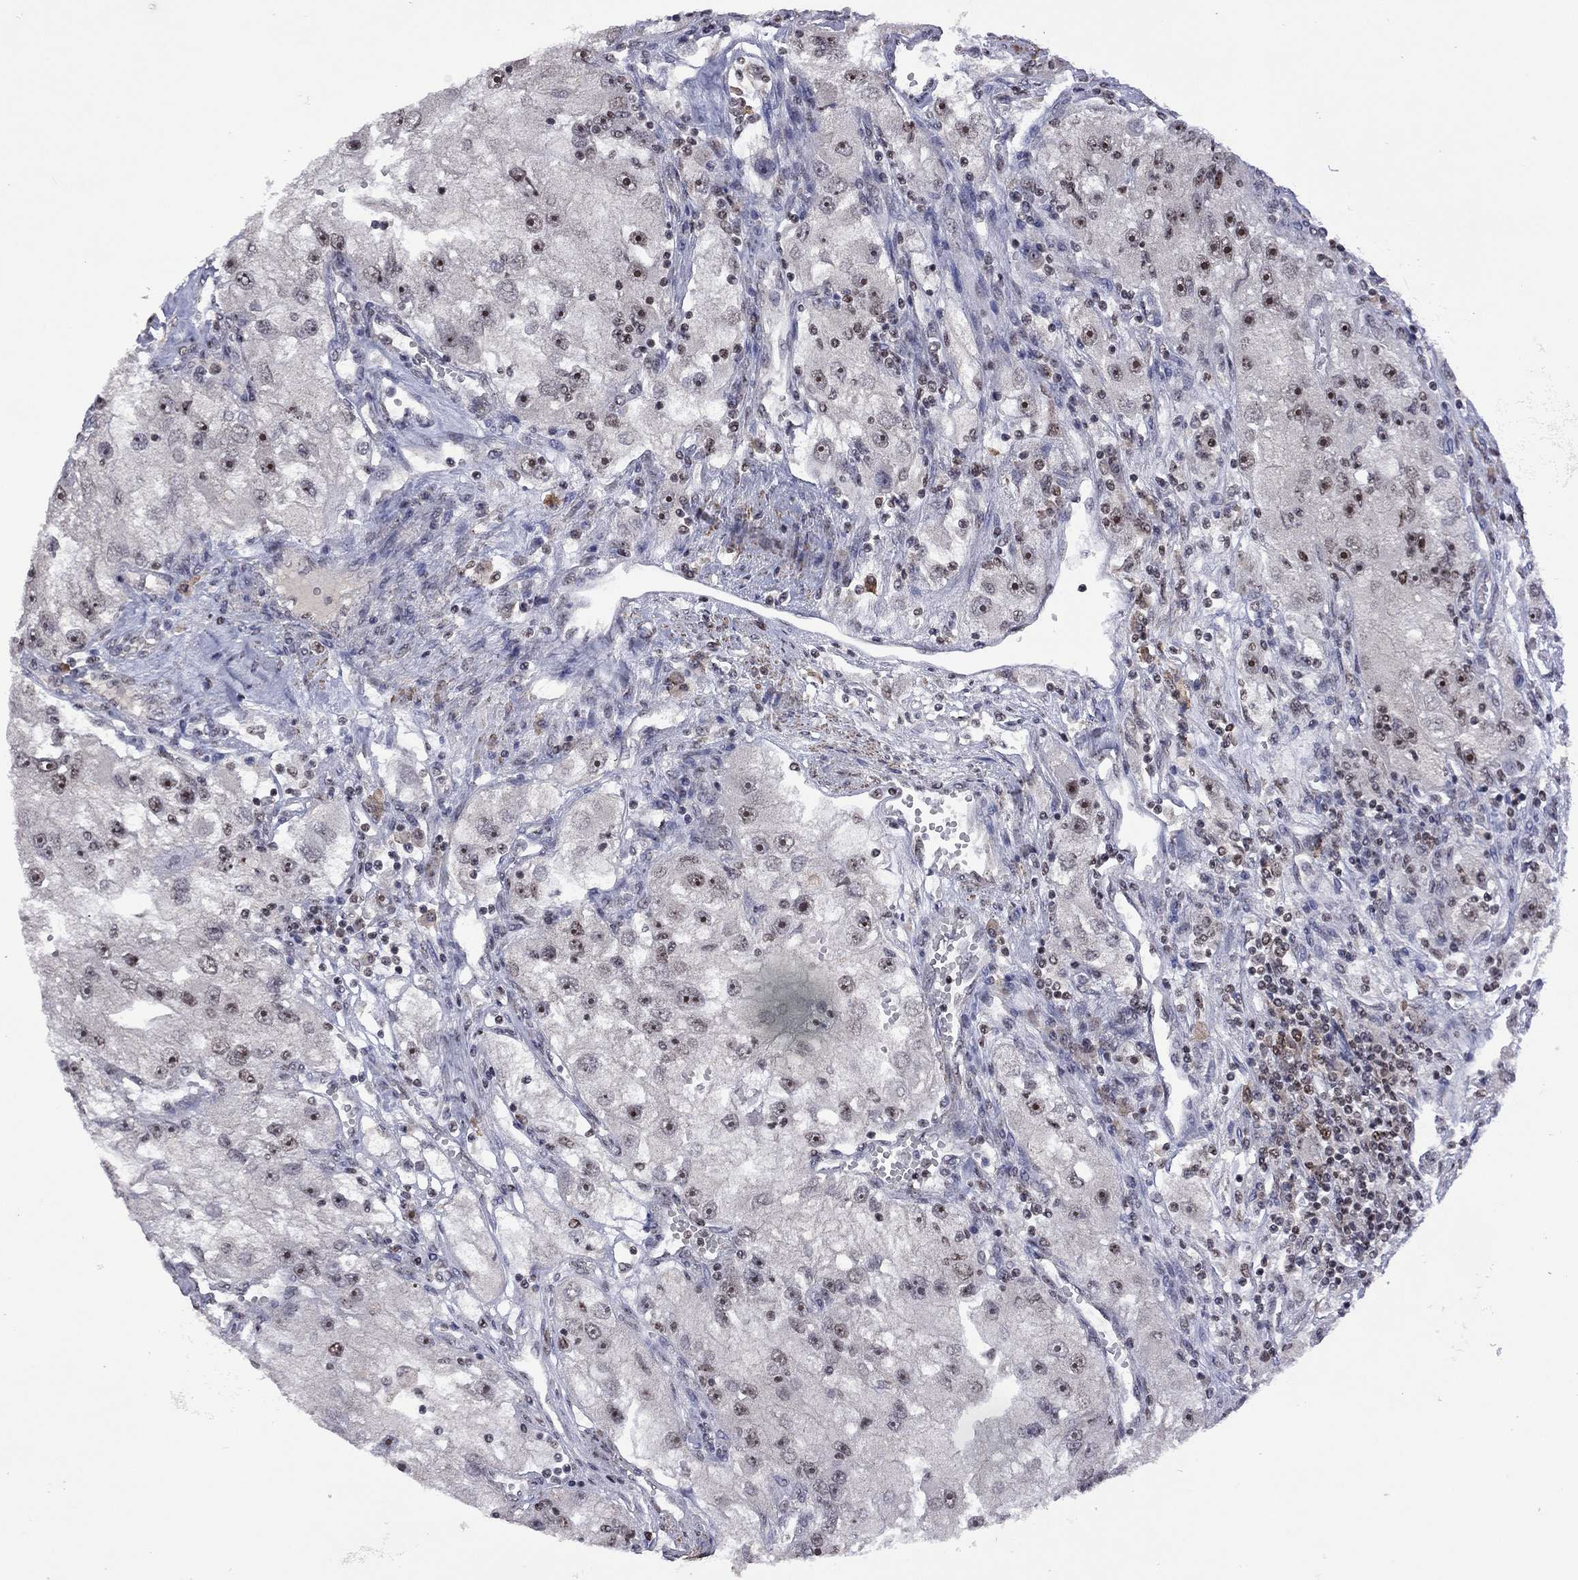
{"staining": {"intensity": "moderate", "quantity": ">75%", "location": "nuclear"}, "tissue": "renal cancer", "cell_type": "Tumor cells", "image_type": "cancer", "snomed": [{"axis": "morphology", "description": "Adenocarcinoma, NOS"}, {"axis": "topography", "description": "Kidney"}], "caption": "The photomicrograph shows a brown stain indicating the presence of a protein in the nuclear of tumor cells in renal adenocarcinoma.", "gene": "SPOUT1", "patient": {"sex": "male", "age": 63}}